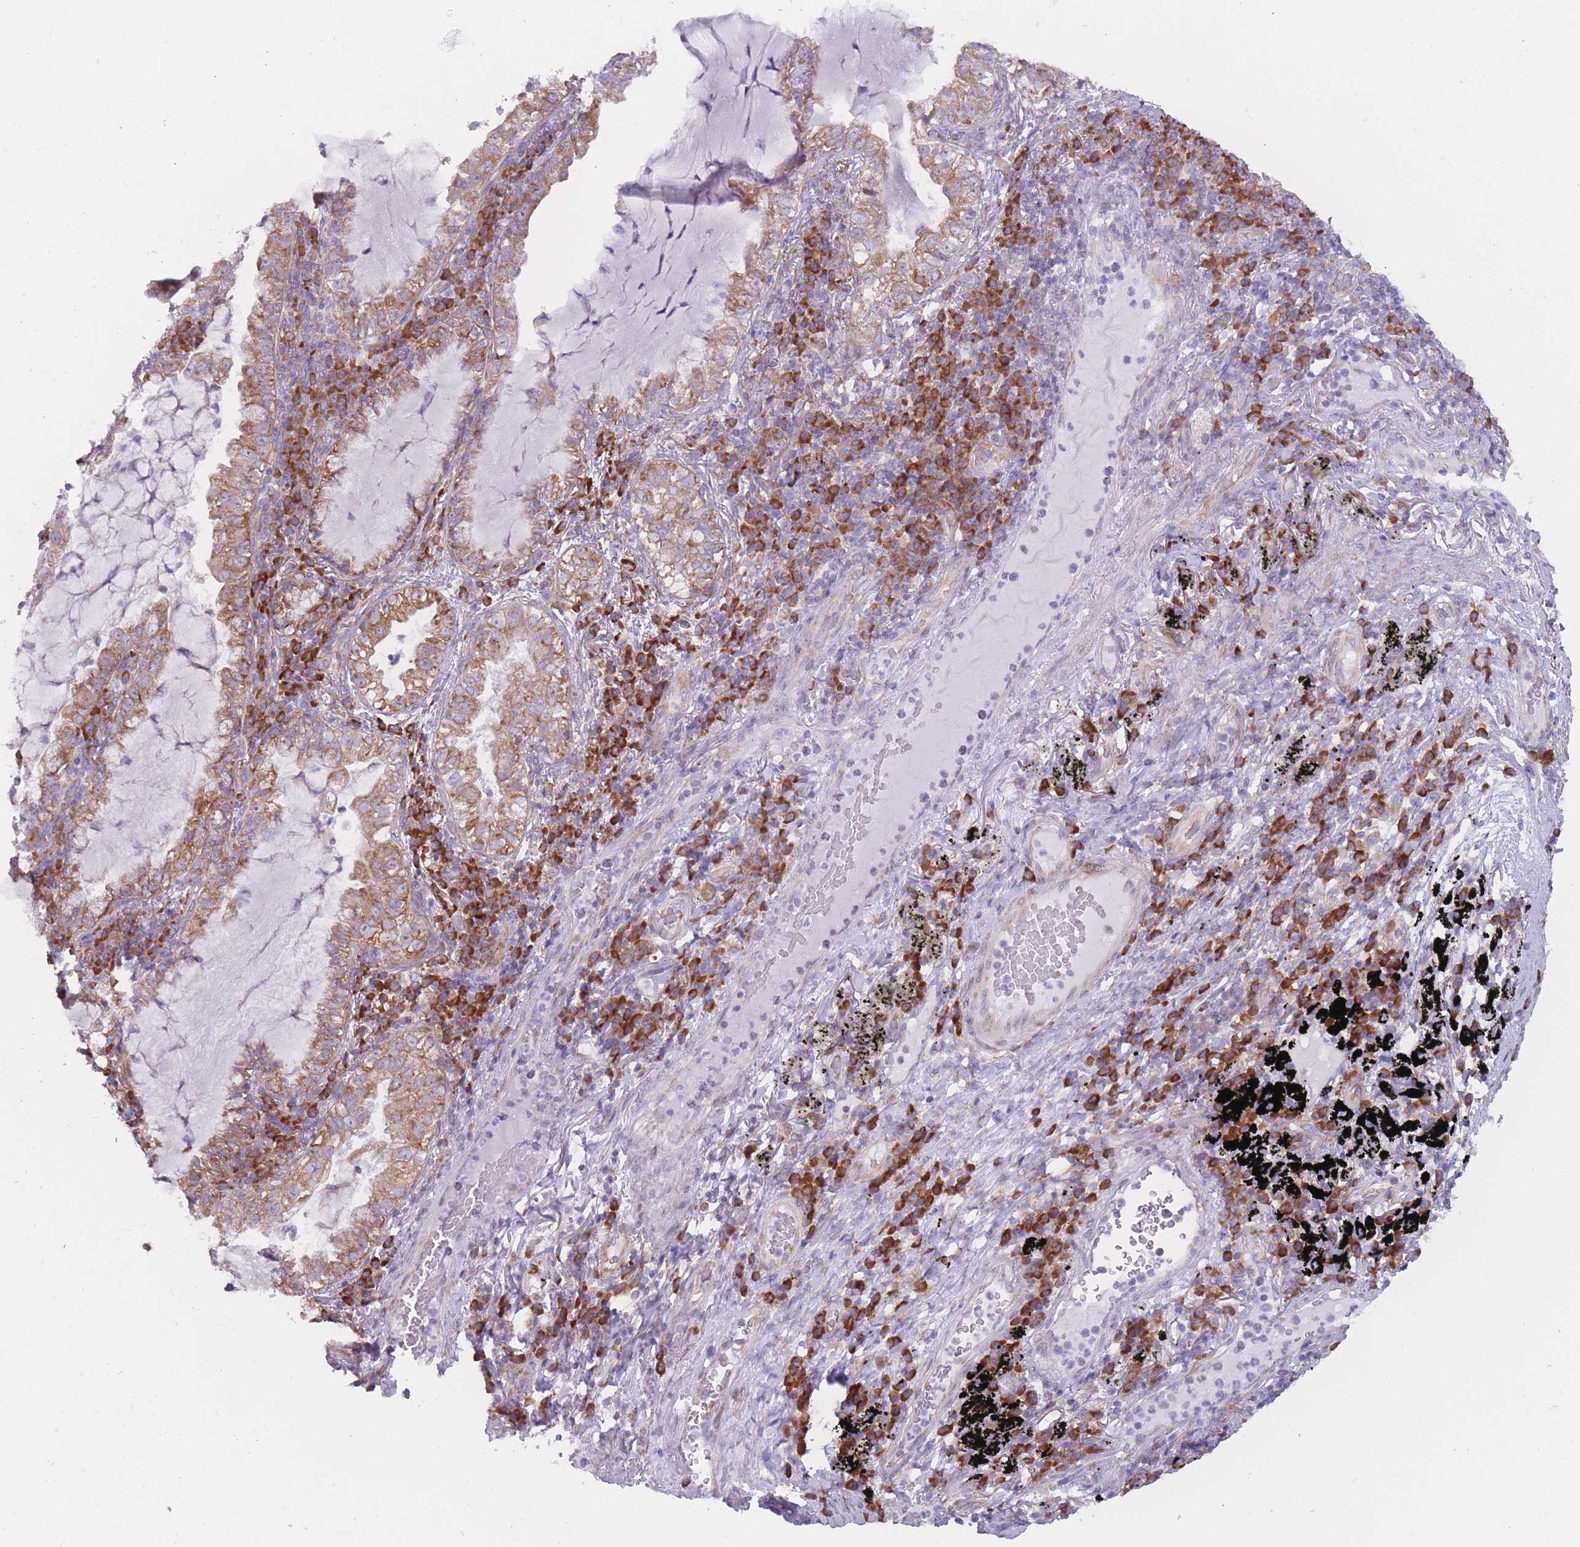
{"staining": {"intensity": "moderate", "quantity": ">75%", "location": "cytoplasmic/membranous"}, "tissue": "lung cancer", "cell_type": "Tumor cells", "image_type": "cancer", "snomed": [{"axis": "morphology", "description": "Adenocarcinoma, NOS"}, {"axis": "topography", "description": "Lung"}], "caption": "Lung adenocarcinoma stained for a protein (brown) reveals moderate cytoplasmic/membranous positive positivity in approximately >75% of tumor cells.", "gene": "RPL18", "patient": {"sex": "female", "age": 73}}